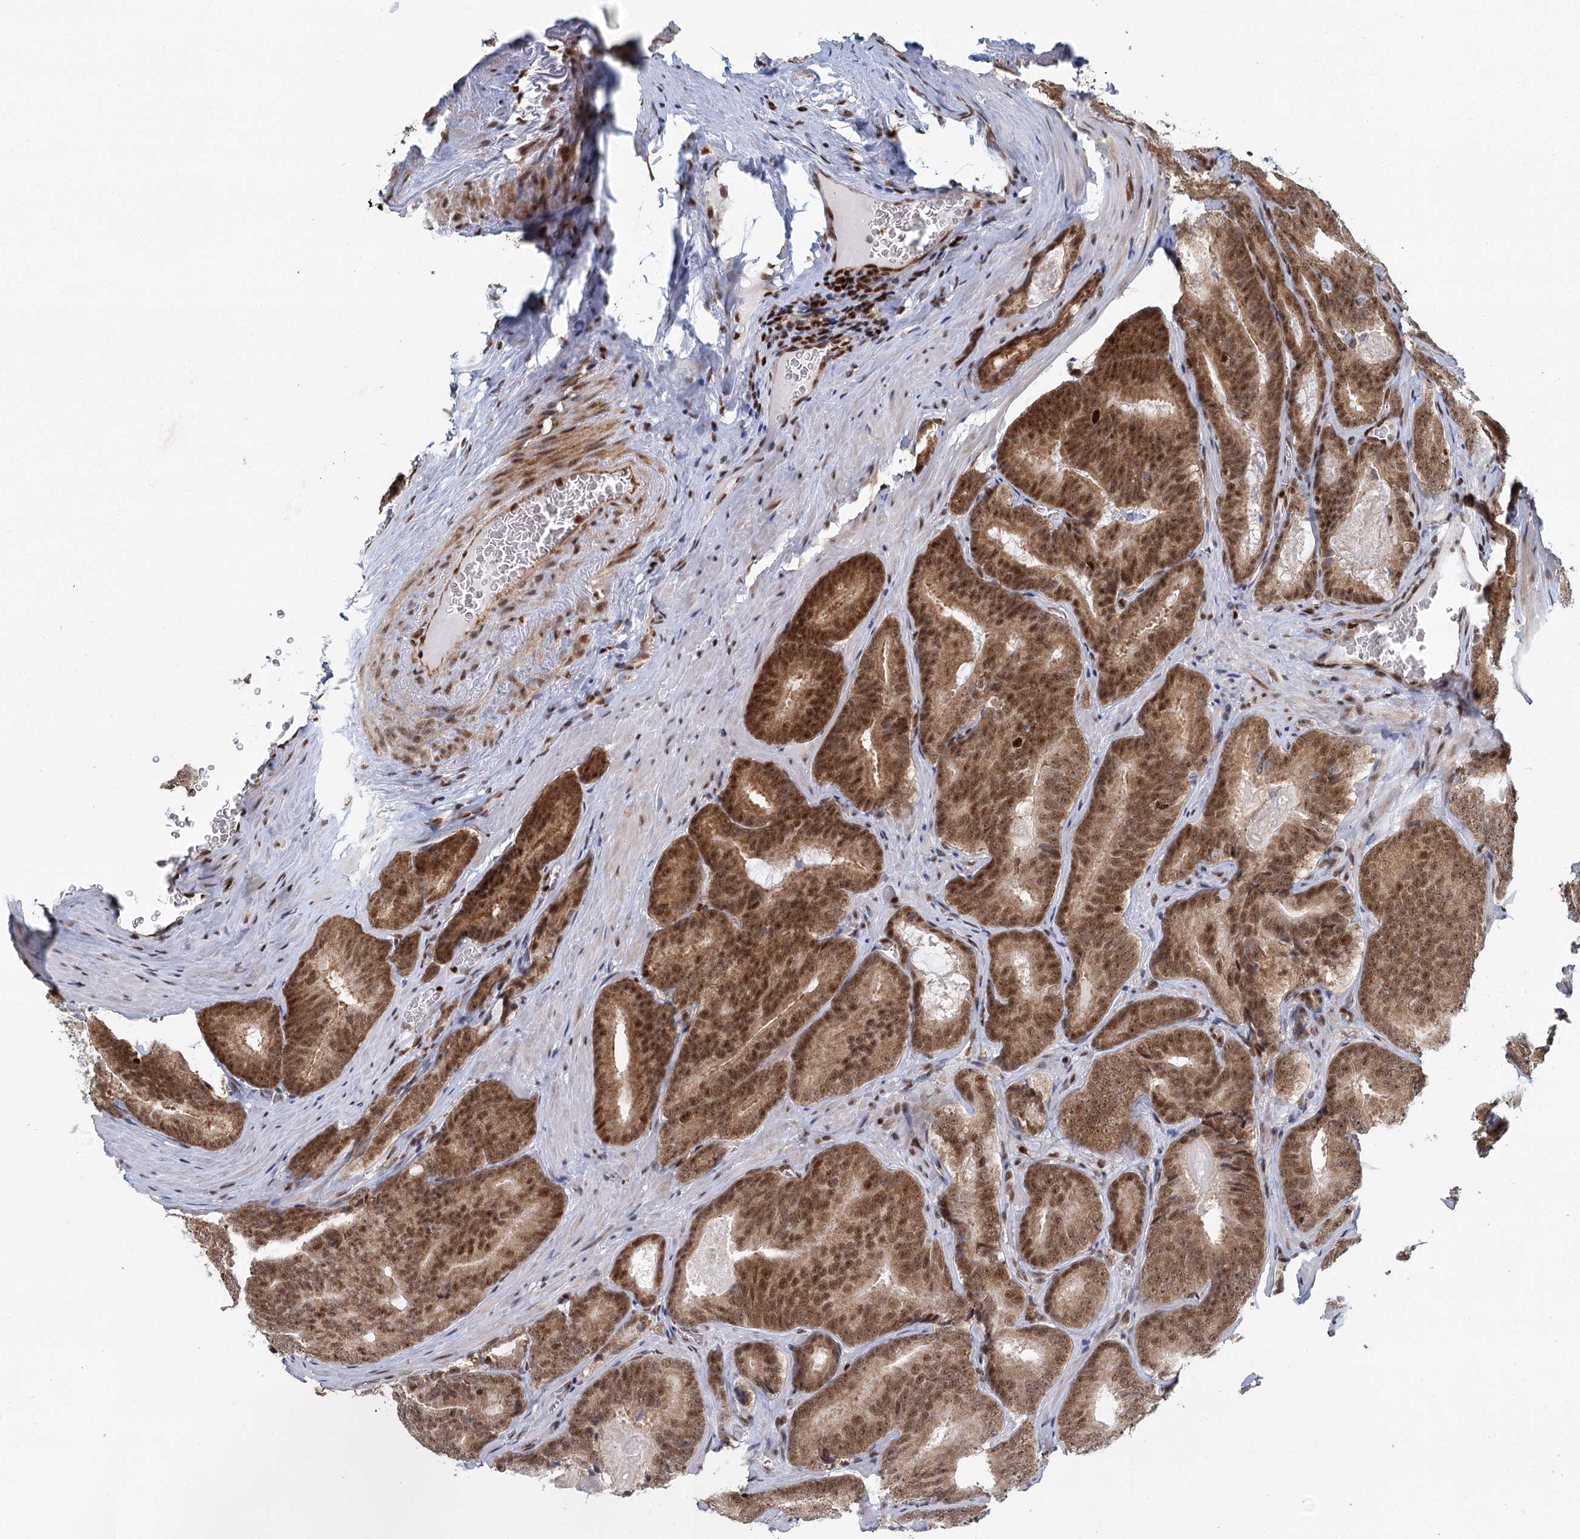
{"staining": {"intensity": "moderate", "quantity": ">75%", "location": "nuclear"}, "tissue": "prostate cancer", "cell_type": "Tumor cells", "image_type": "cancer", "snomed": [{"axis": "morphology", "description": "Adenocarcinoma, High grade"}, {"axis": "topography", "description": "Prostate"}], "caption": "A high-resolution image shows IHC staining of high-grade adenocarcinoma (prostate), which exhibits moderate nuclear staining in approximately >75% of tumor cells.", "gene": "GPATCH11", "patient": {"sex": "male", "age": 66}}